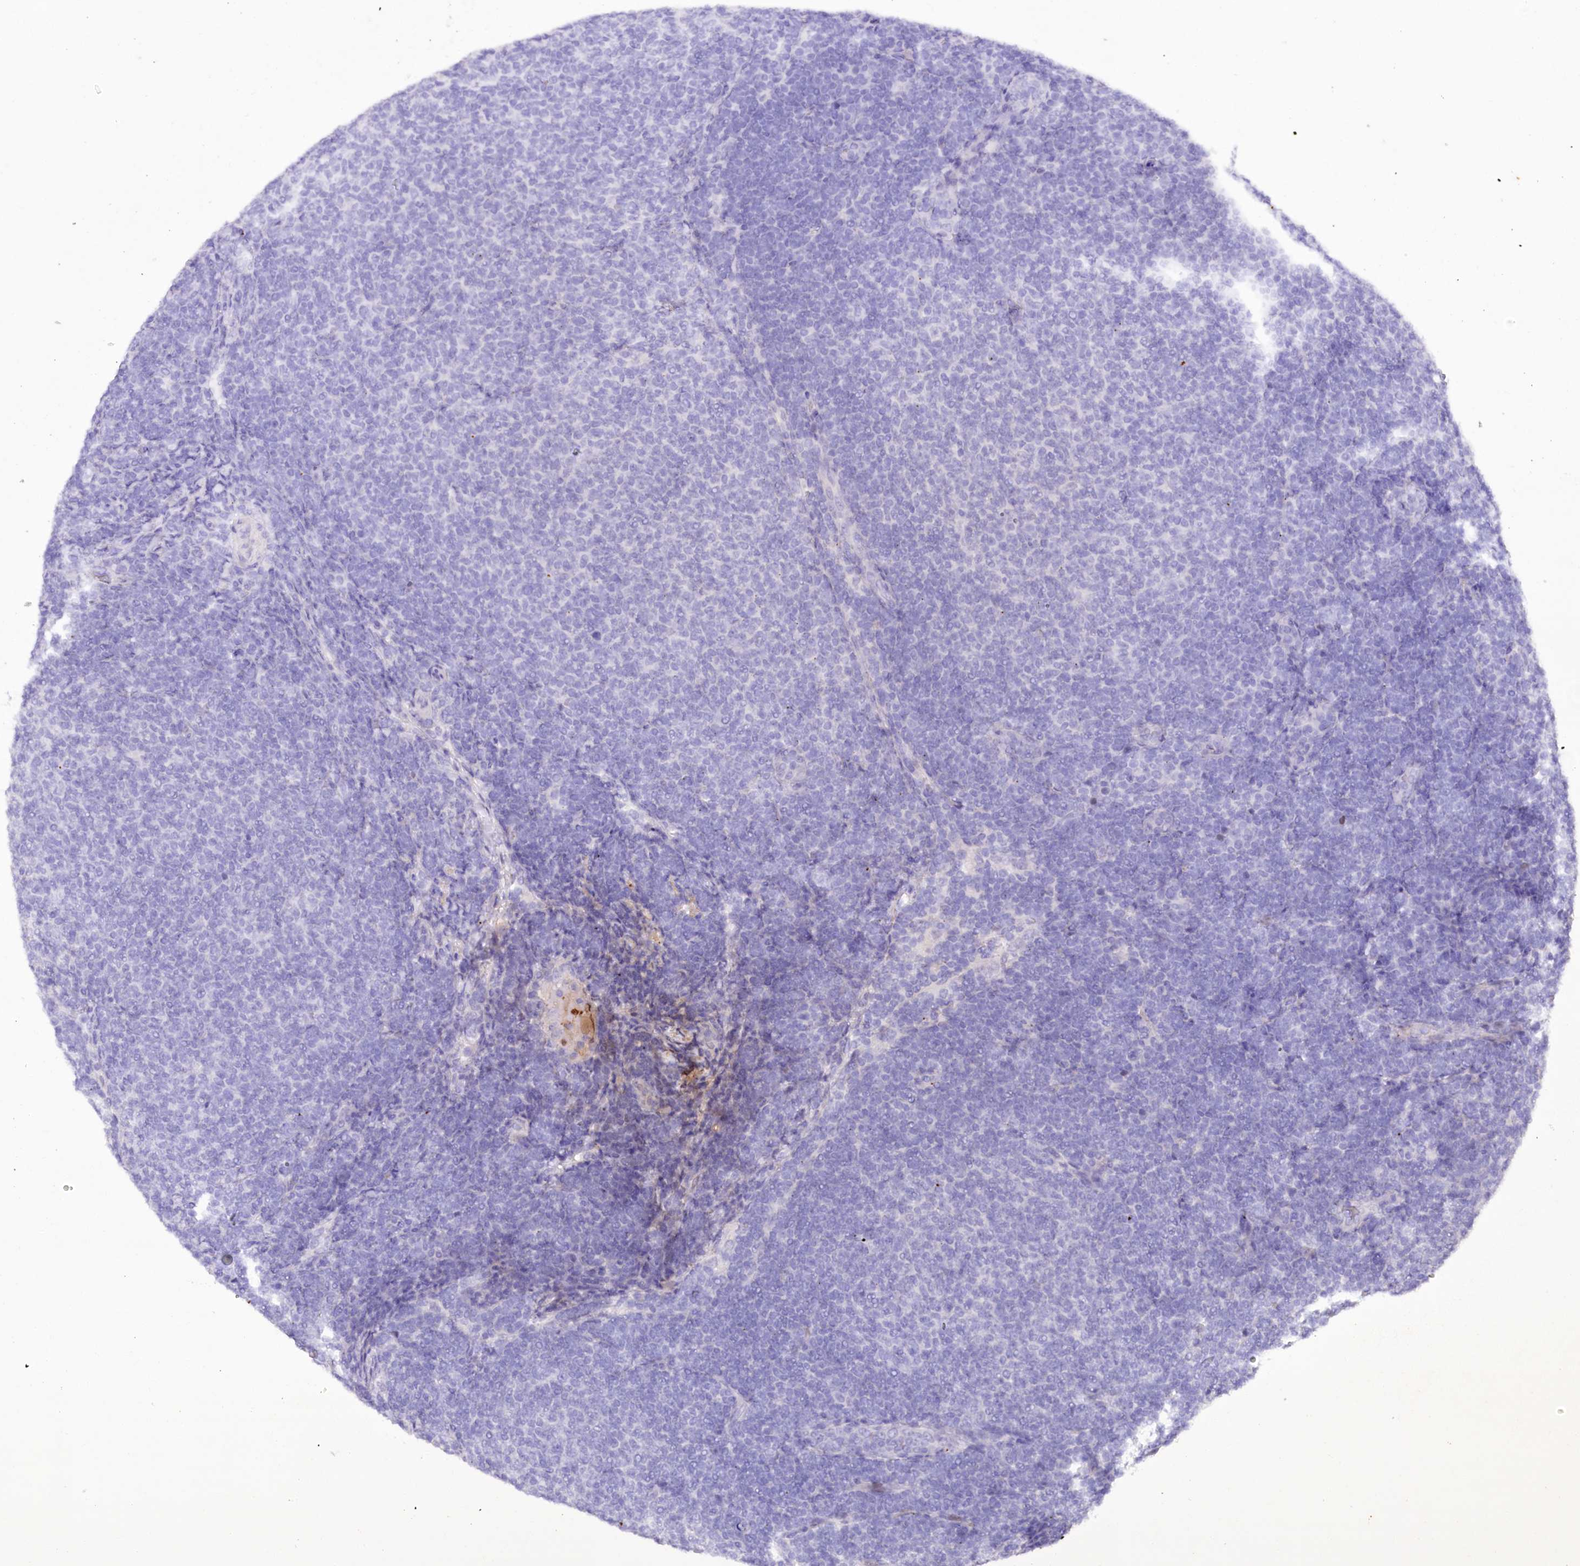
{"staining": {"intensity": "negative", "quantity": "none", "location": "none"}, "tissue": "lymphoma", "cell_type": "Tumor cells", "image_type": "cancer", "snomed": [{"axis": "morphology", "description": "Malignant lymphoma, non-Hodgkin's type, Low grade"}, {"axis": "topography", "description": "Lymph node"}], "caption": "There is no significant positivity in tumor cells of low-grade malignant lymphoma, non-Hodgkin's type.", "gene": "HNRNPA0", "patient": {"sex": "male", "age": 66}}